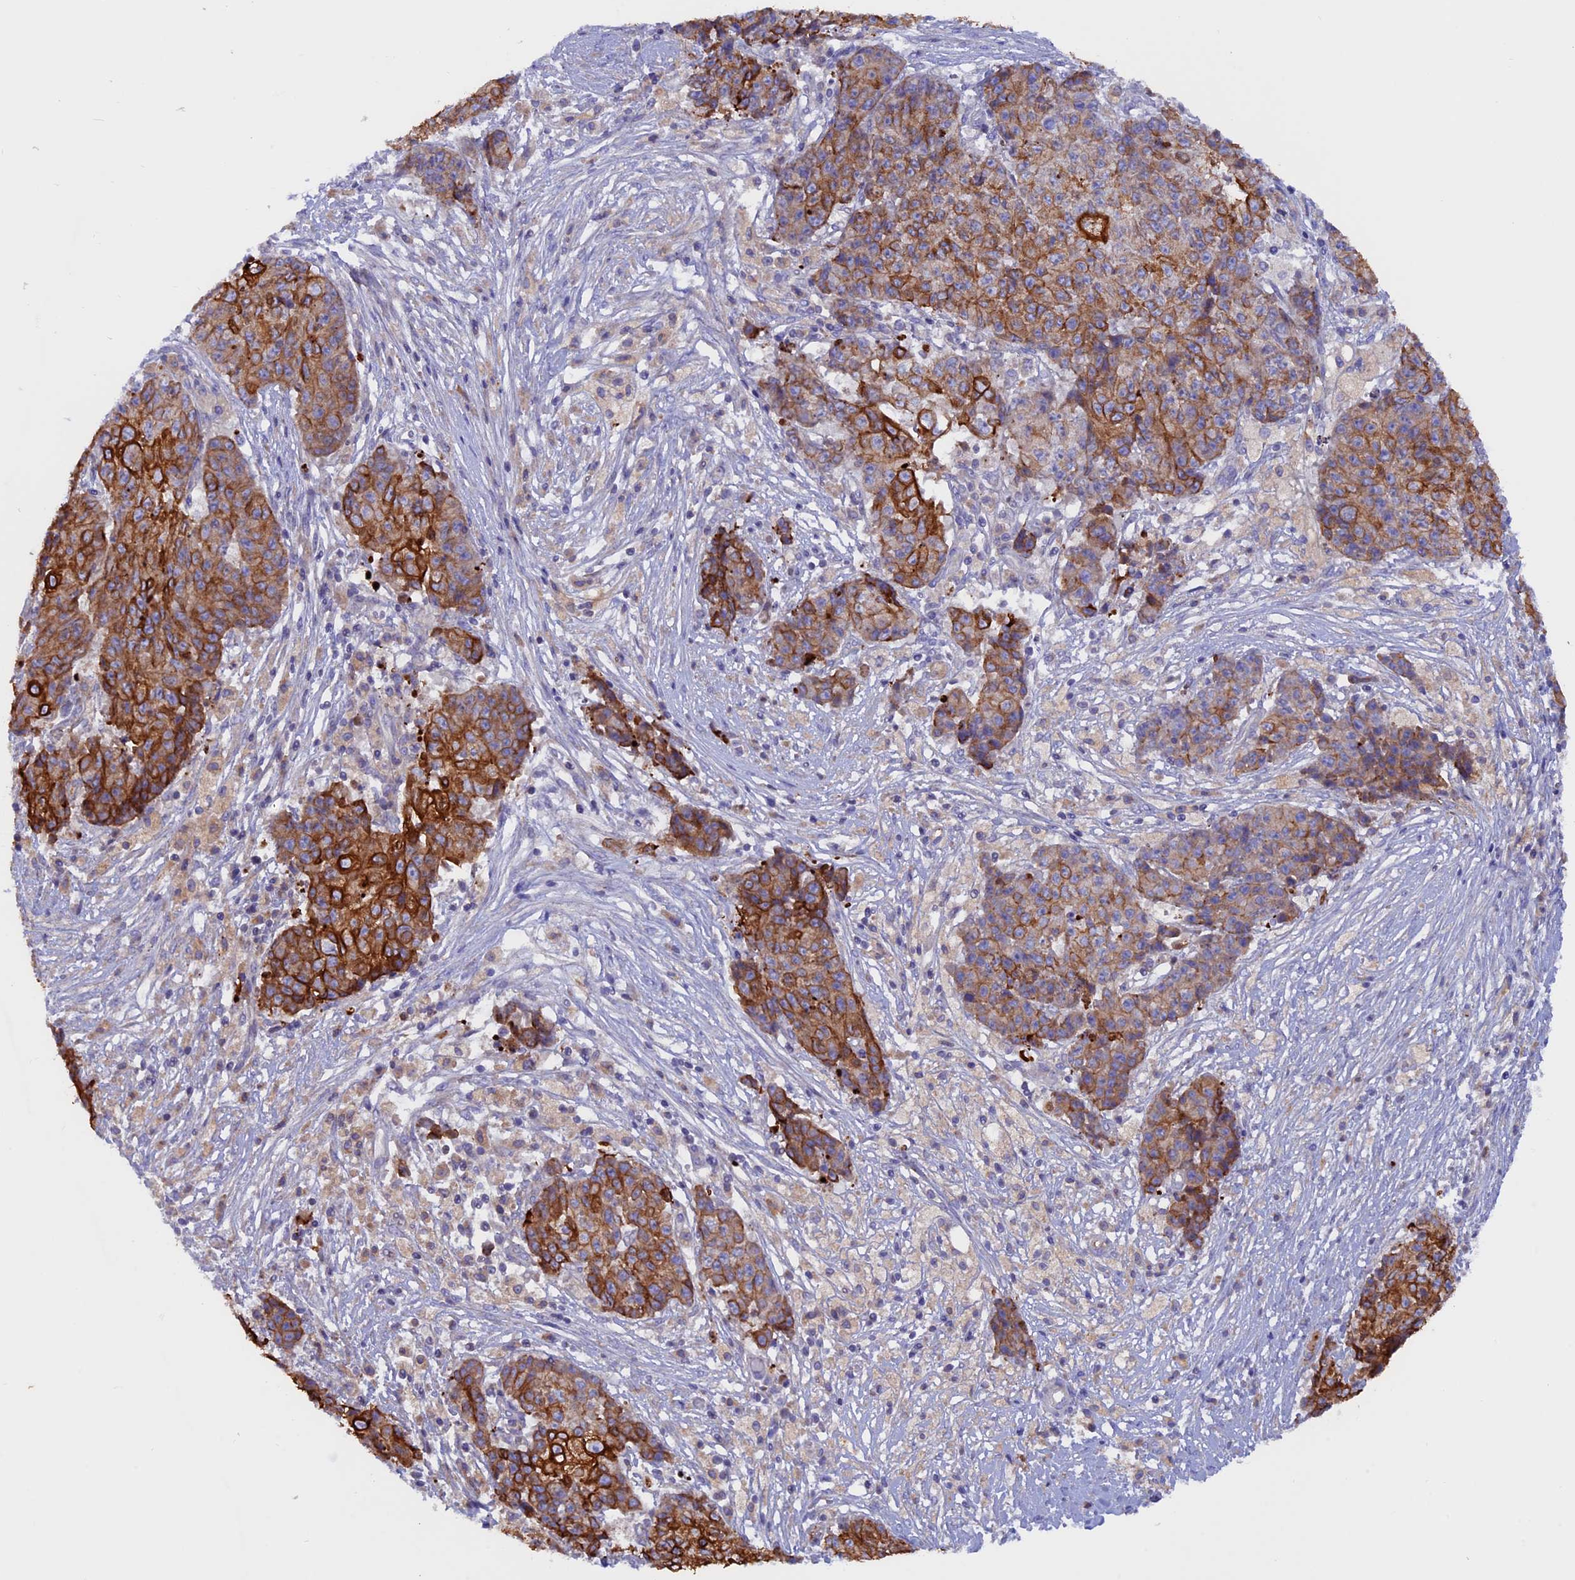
{"staining": {"intensity": "strong", "quantity": ">75%", "location": "cytoplasmic/membranous"}, "tissue": "ovarian cancer", "cell_type": "Tumor cells", "image_type": "cancer", "snomed": [{"axis": "morphology", "description": "Carcinoma, endometroid"}, {"axis": "topography", "description": "Ovary"}], "caption": "Protein analysis of ovarian cancer (endometroid carcinoma) tissue reveals strong cytoplasmic/membranous staining in about >75% of tumor cells.", "gene": "PTPN9", "patient": {"sex": "female", "age": 42}}